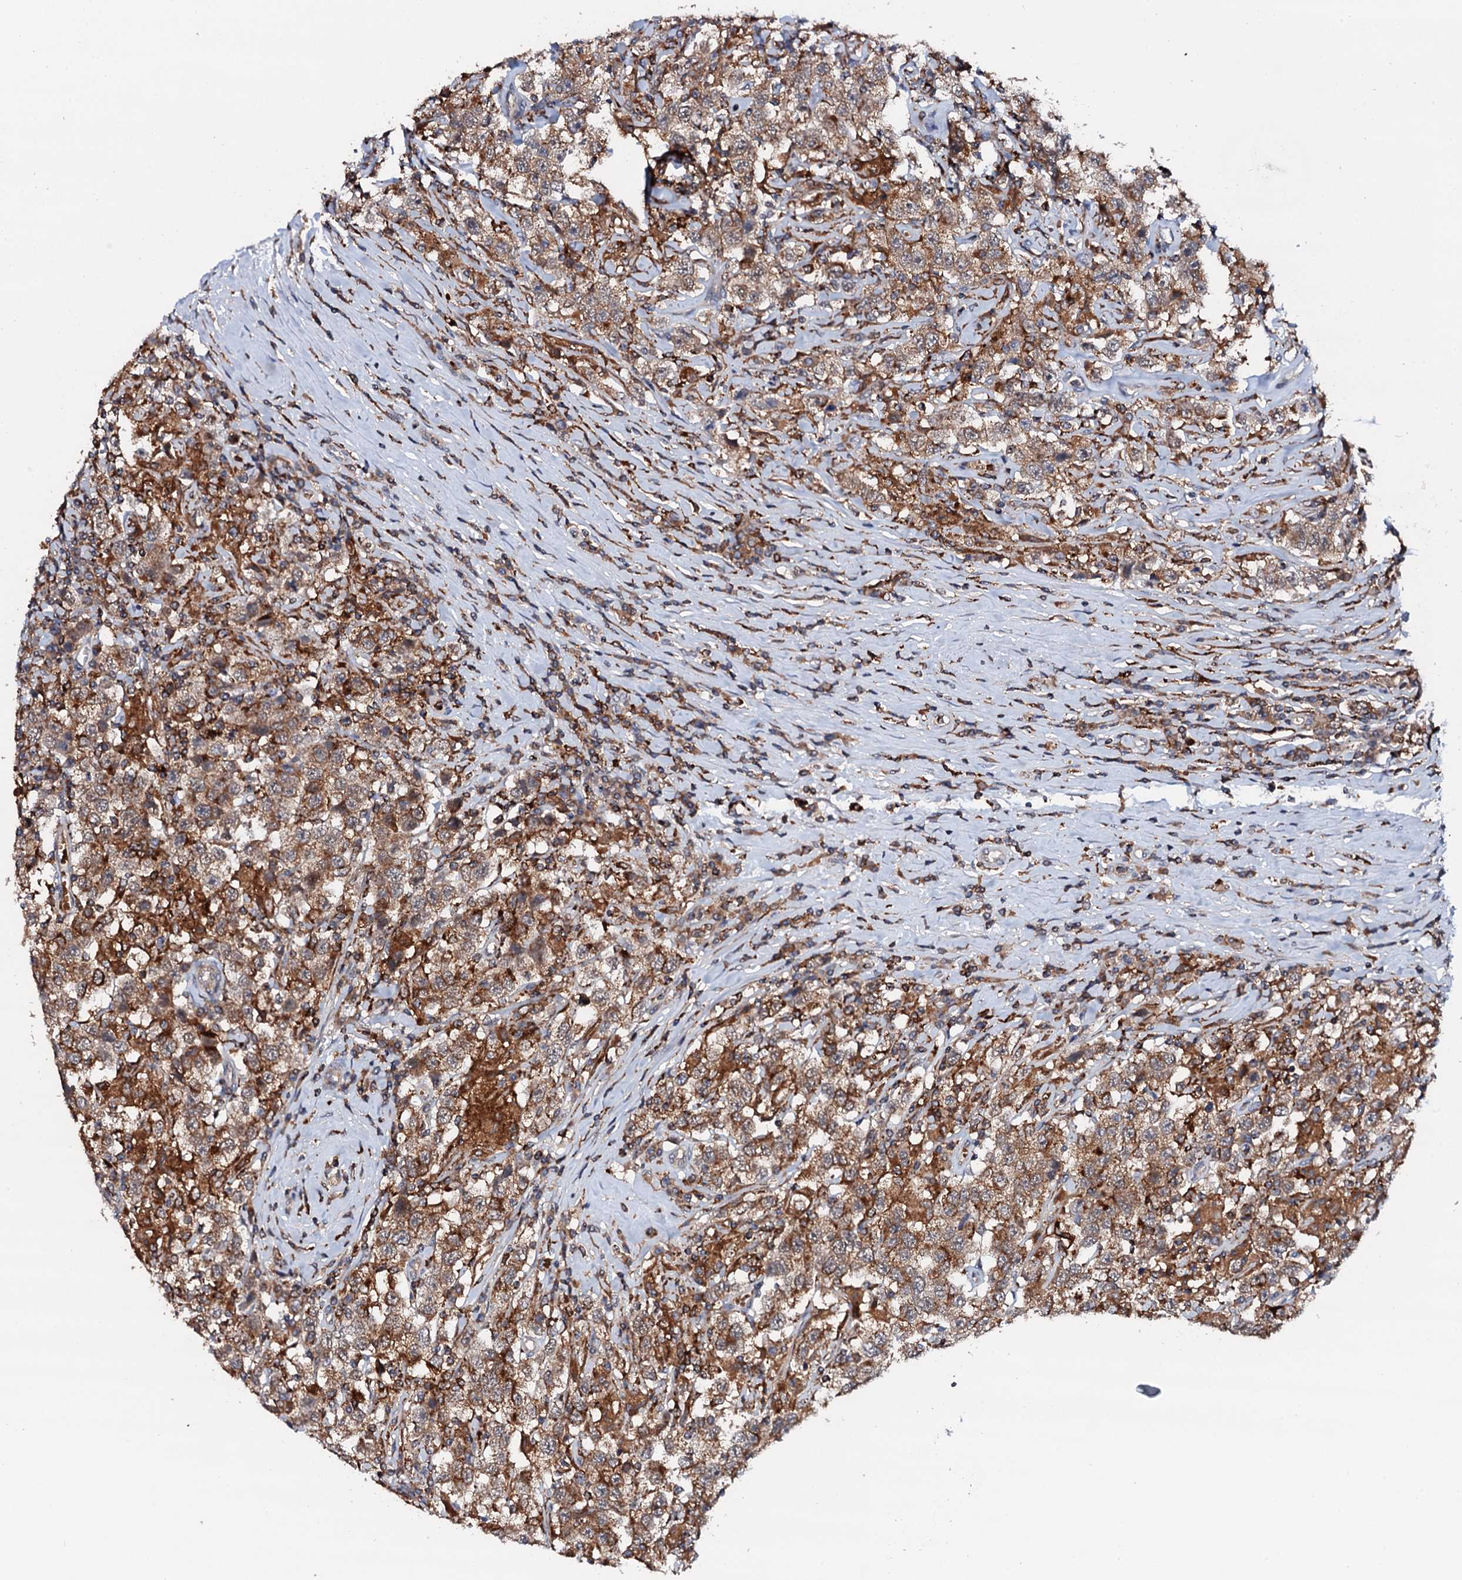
{"staining": {"intensity": "moderate", "quantity": ">75%", "location": "cytoplasmic/membranous"}, "tissue": "testis cancer", "cell_type": "Tumor cells", "image_type": "cancer", "snomed": [{"axis": "morphology", "description": "Seminoma, NOS"}, {"axis": "topography", "description": "Testis"}], "caption": "Immunohistochemical staining of human seminoma (testis) reveals moderate cytoplasmic/membranous protein expression in approximately >75% of tumor cells.", "gene": "VAMP8", "patient": {"sex": "male", "age": 41}}